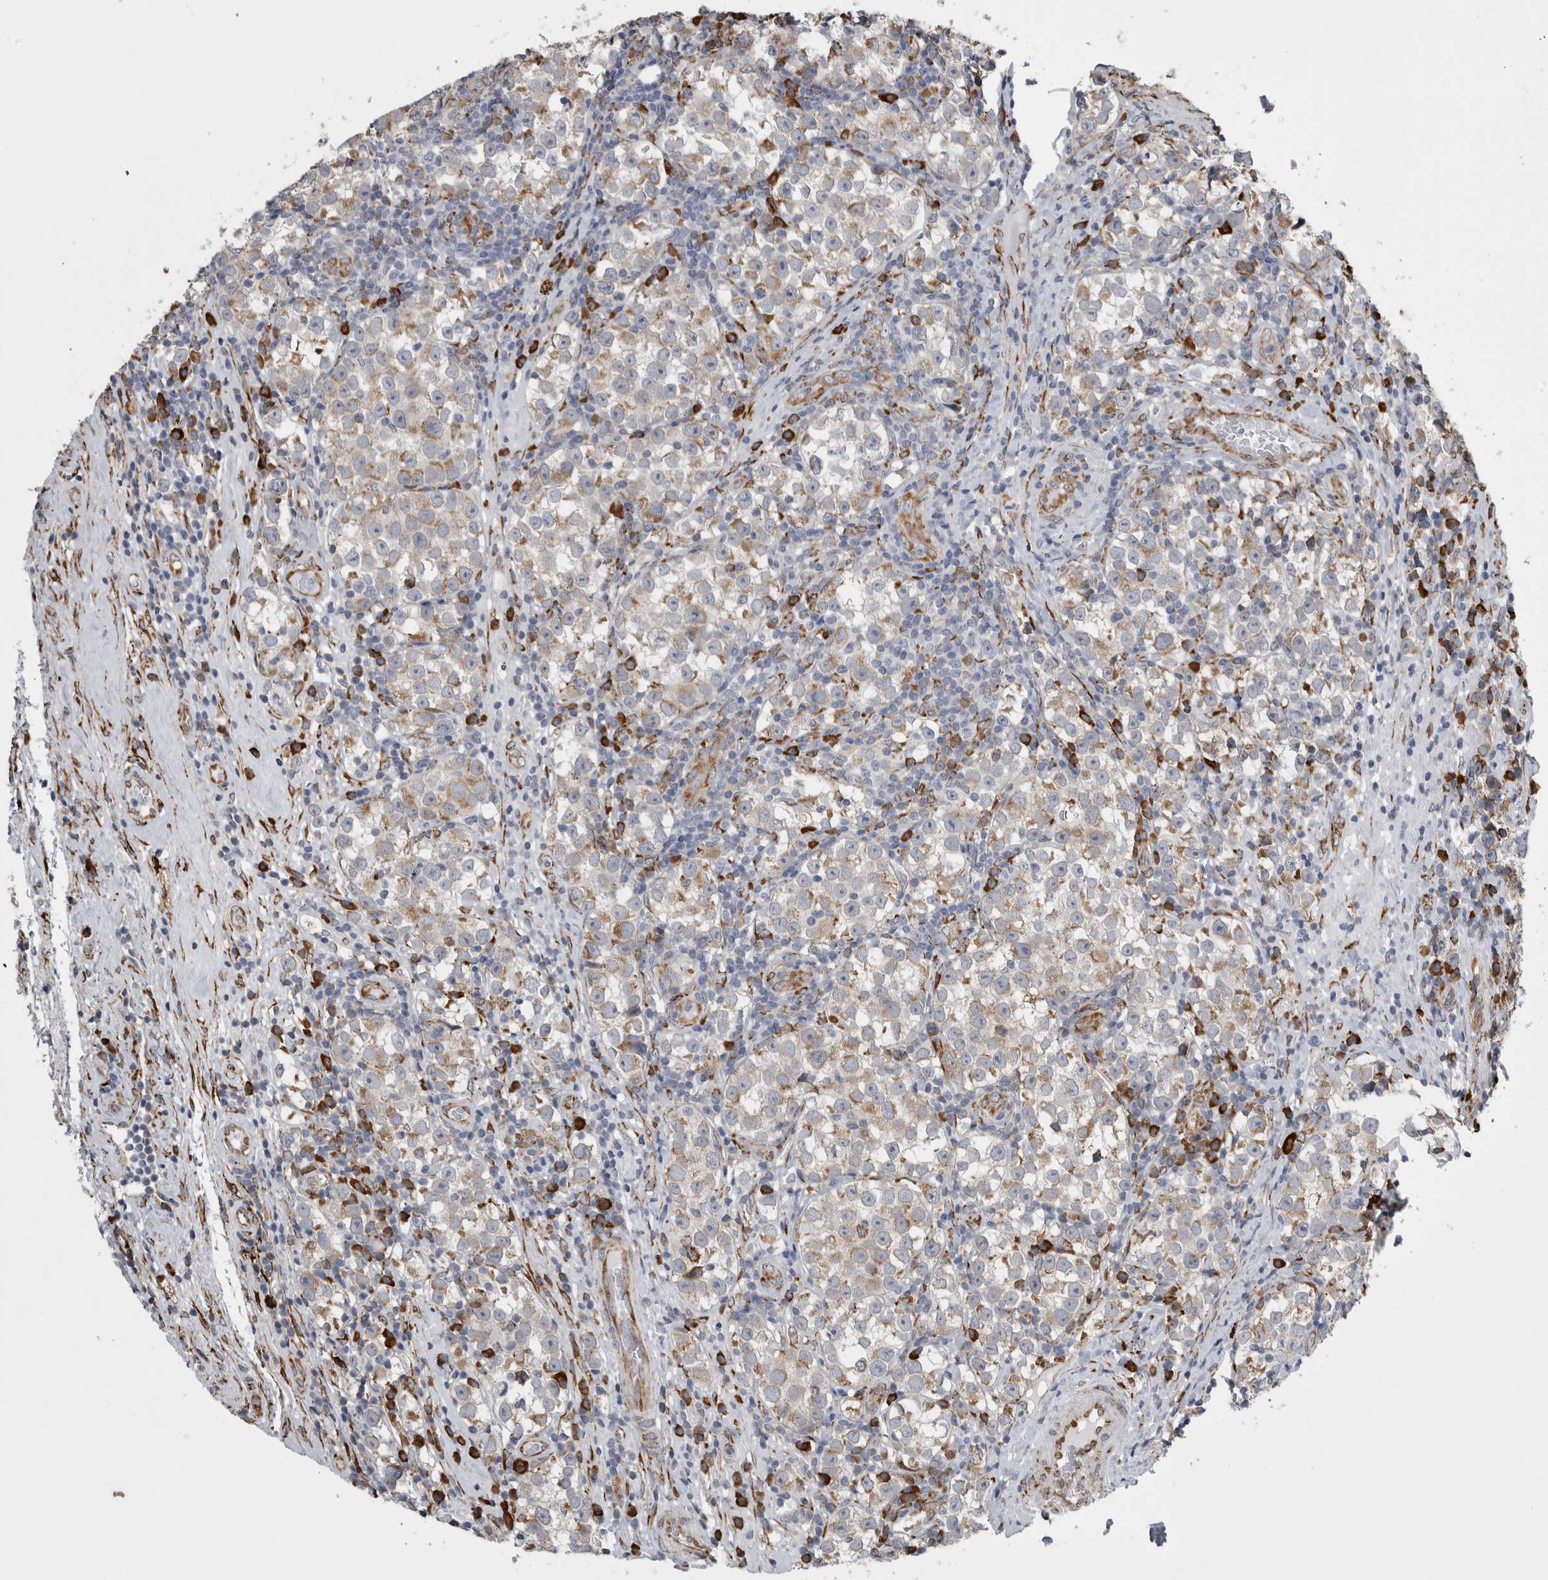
{"staining": {"intensity": "weak", "quantity": ">75%", "location": "cytoplasmic/membranous"}, "tissue": "testis cancer", "cell_type": "Tumor cells", "image_type": "cancer", "snomed": [{"axis": "morphology", "description": "Normal tissue, NOS"}, {"axis": "morphology", "description": "Seminoma, NOS"}, {"axis": "topography", "description": "Testis"}], "caption": "Immunohistochemical staining of testis cancer (seminoma) reveals weak cytoplasmic/membranous protein staining in approximately >75% of tumor cells.", "gene": "FHIP2B", "patient": {"sex": "male", "age": 43}}